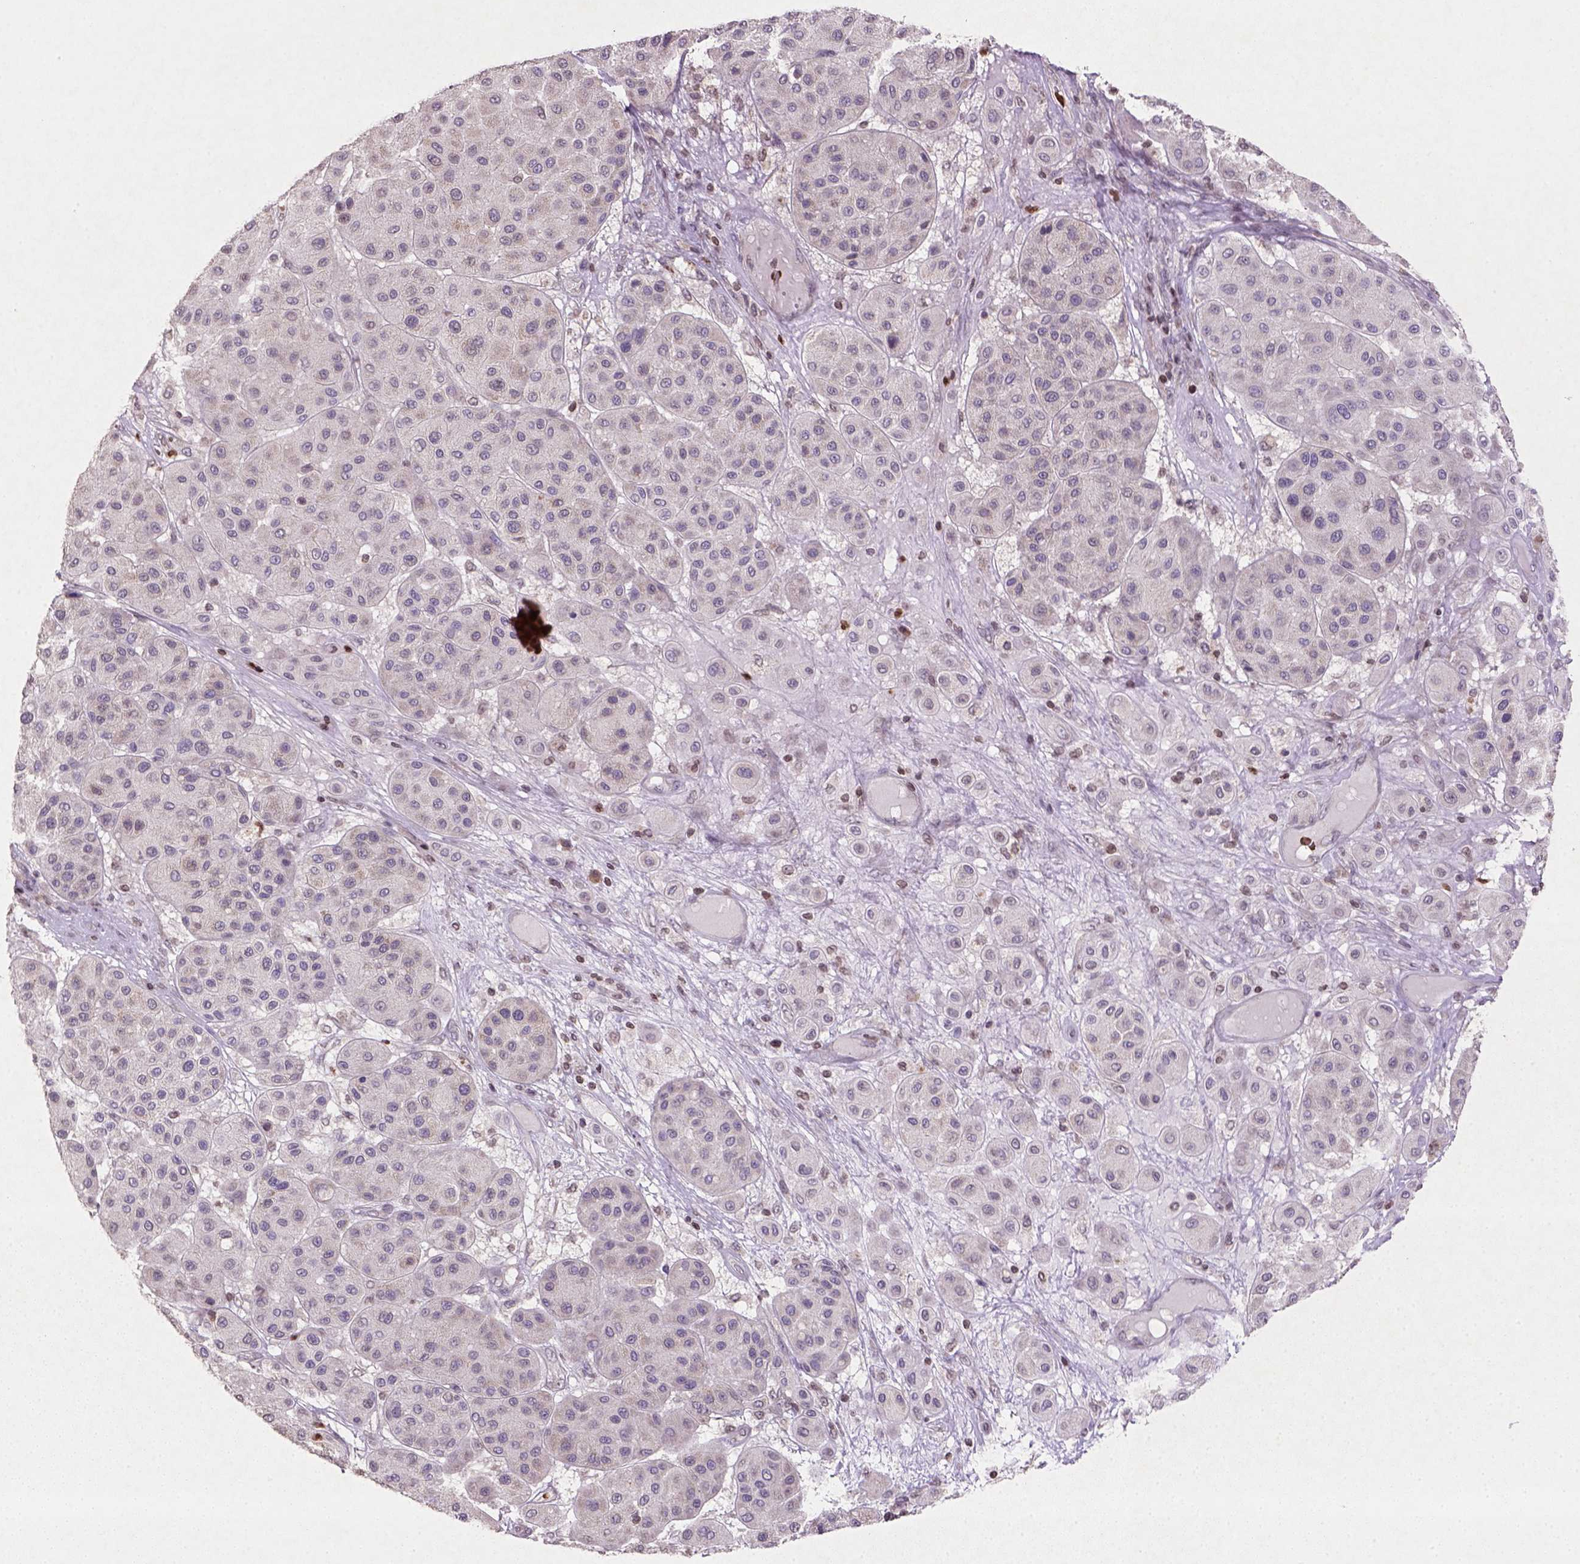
{"staining": {"intensity": "negative", "quantity": "none", "location": "none"}, "tissue": "melanoma", "cell_type": "Tumor cells", "image_type": "cancer", "snomed": [{"axis": "morphology", "description": "Malignant melanoma, Metastatic site"}, {"axis": "topography", "description": "Smooth muscle"}], "caption": "Immunohistochemistry of human malignant melanoma (metastatic site) displays no expression in tumor cells. The staining is performed using DAB (3,3'-diaminobenzidine) brown chromogen with nuclei counter-stained in using hematoxylin.", "gene": "NUDT3", "patient": {"sex": "male", "age": 41}}